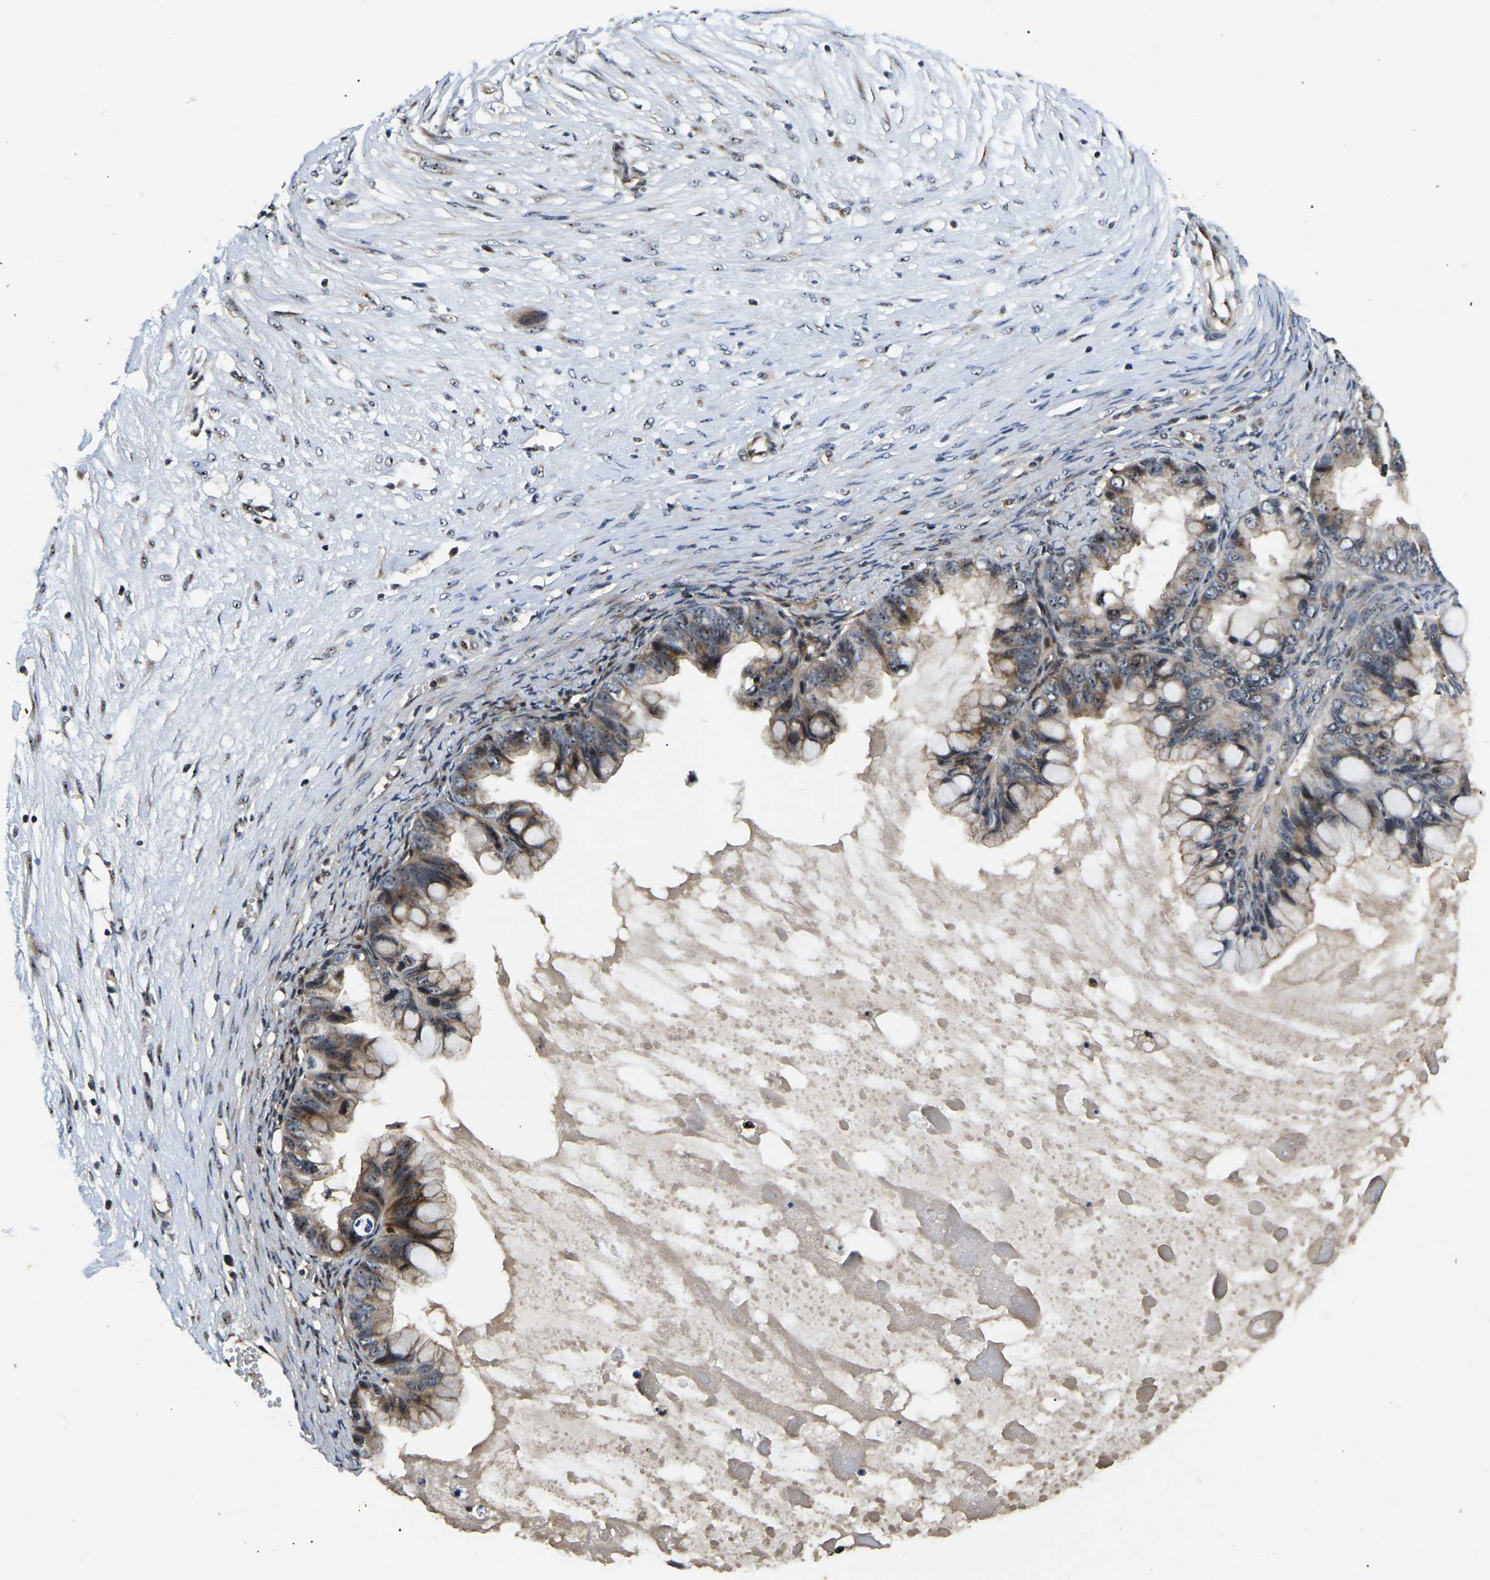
{"staining": {"intensity": "moderate", "quantity": ">75%", "location": "cytoplasmic/membranous"}, "tissue": "ovarian cancer", "cell_type": "Tumor cells", "image_type": "cancer", "snomed": [{"axis": "morphology", "description": "Cystadenocarcinoma, mucinous, NOS"}, {"axis": "topography", "description": "Ovary"}], "caption": "High-power microscopy captured an immunohistochemistry (IHC) photomicrograph of ovarian mucinous cystadenocarcinoma, revealing moderate cytoplasmic/membranous expression in approximately >75% of tumor cells.", "gene": "RBM28", "patient": {"sex": "female", "age": 80}}